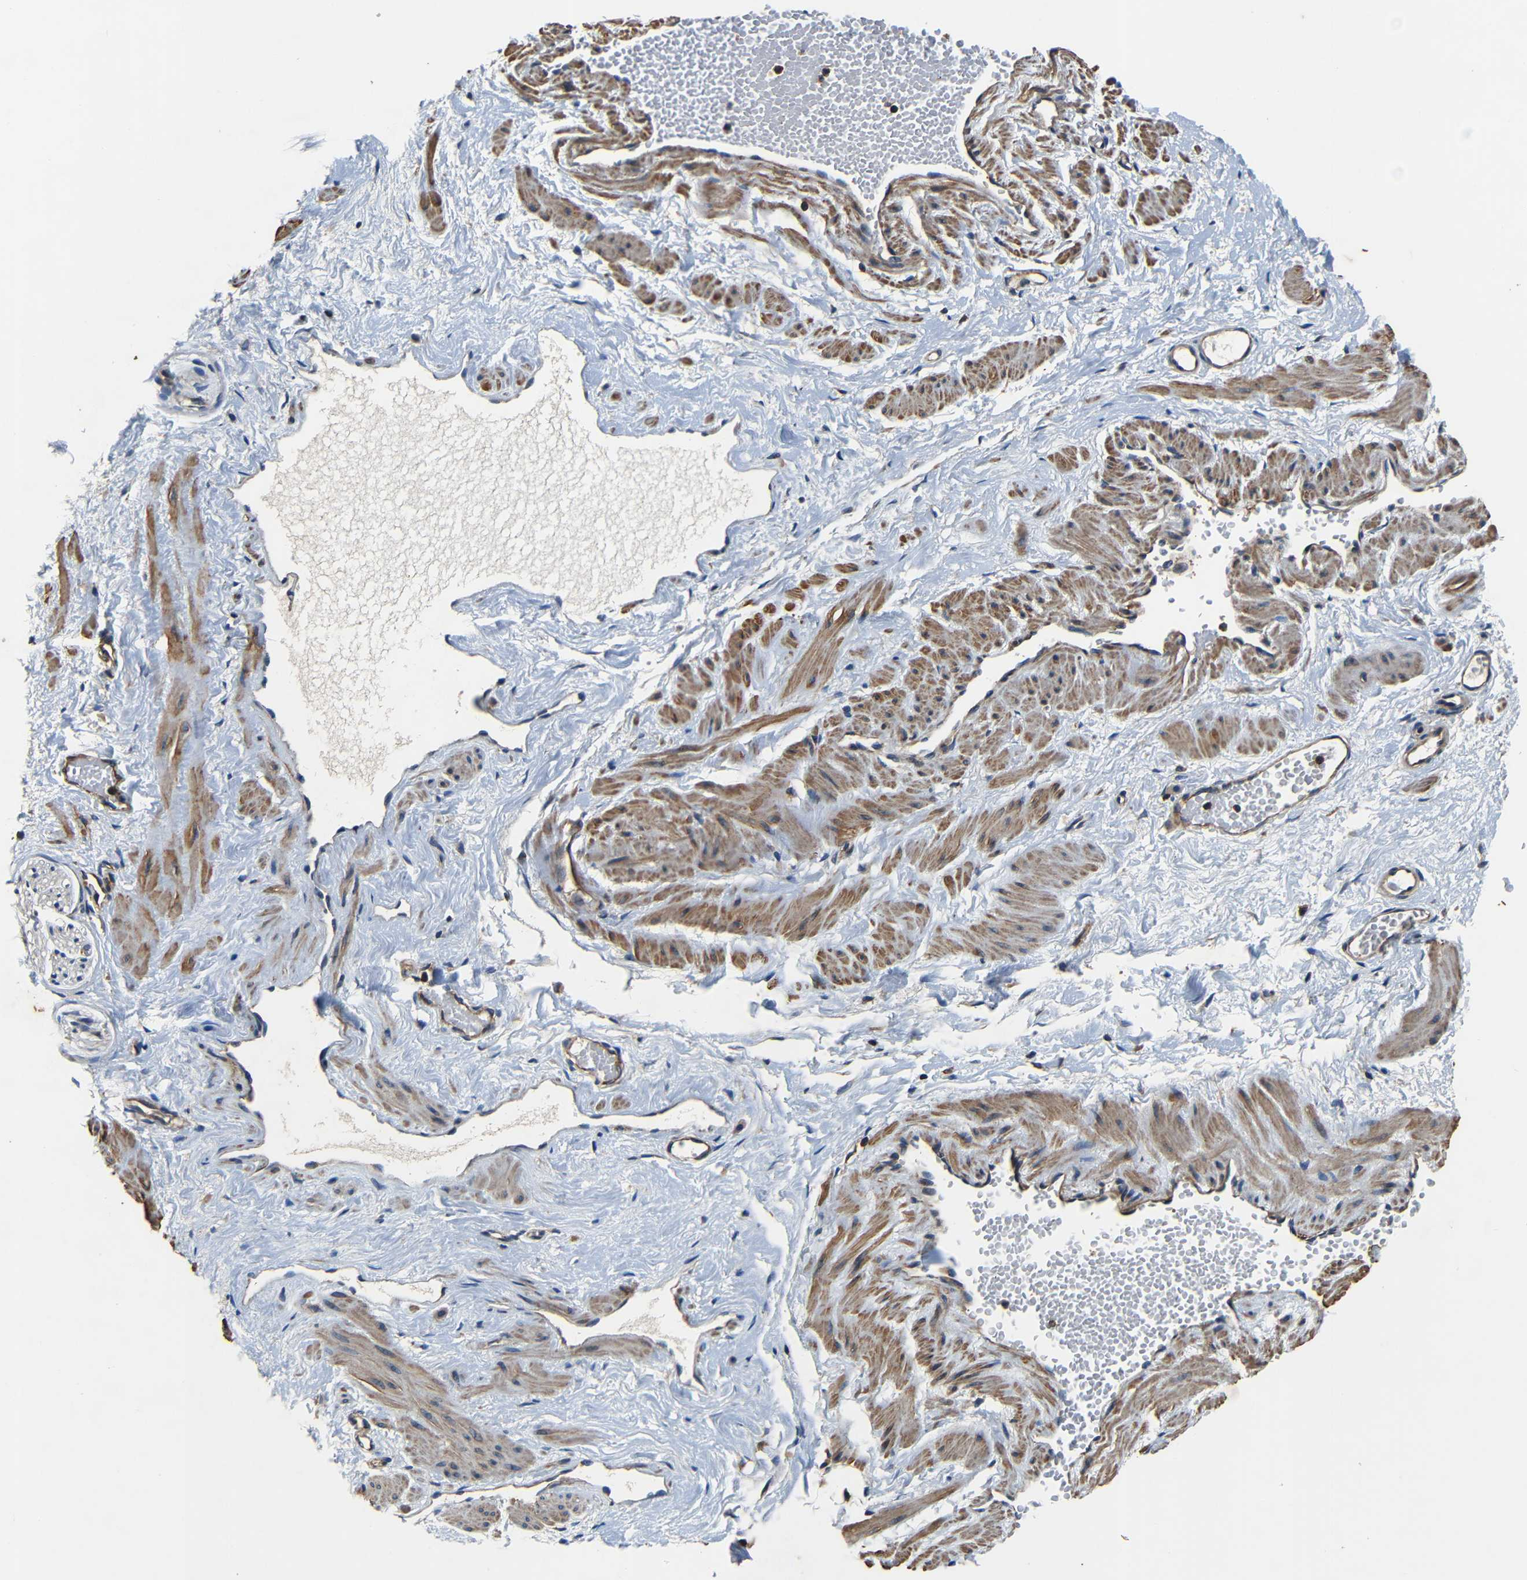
{"staining": {"intensity": "weak", "quantity": ">75%", "location": "cytoplasmic/membranous"}, "tissue": "adipose tissue", "cell_type": "Adipocytes", "image_type": "normal", "snomed": [{"axis": "morphology", "description": "Normal tissue, NOS"}, {"axis": "topography", "description": "Soft tissue"}, {"axis": "topography", "description": "Vascular tissue"}], "caption": "Immunohistochemistry of unremarkable adipose tissue displays low levels of weak cytoplasmic/membranous expression in approximately >75% of adipocytes.", "gene": "CNR2", "patient": {"sex": "female", "age": 35}}